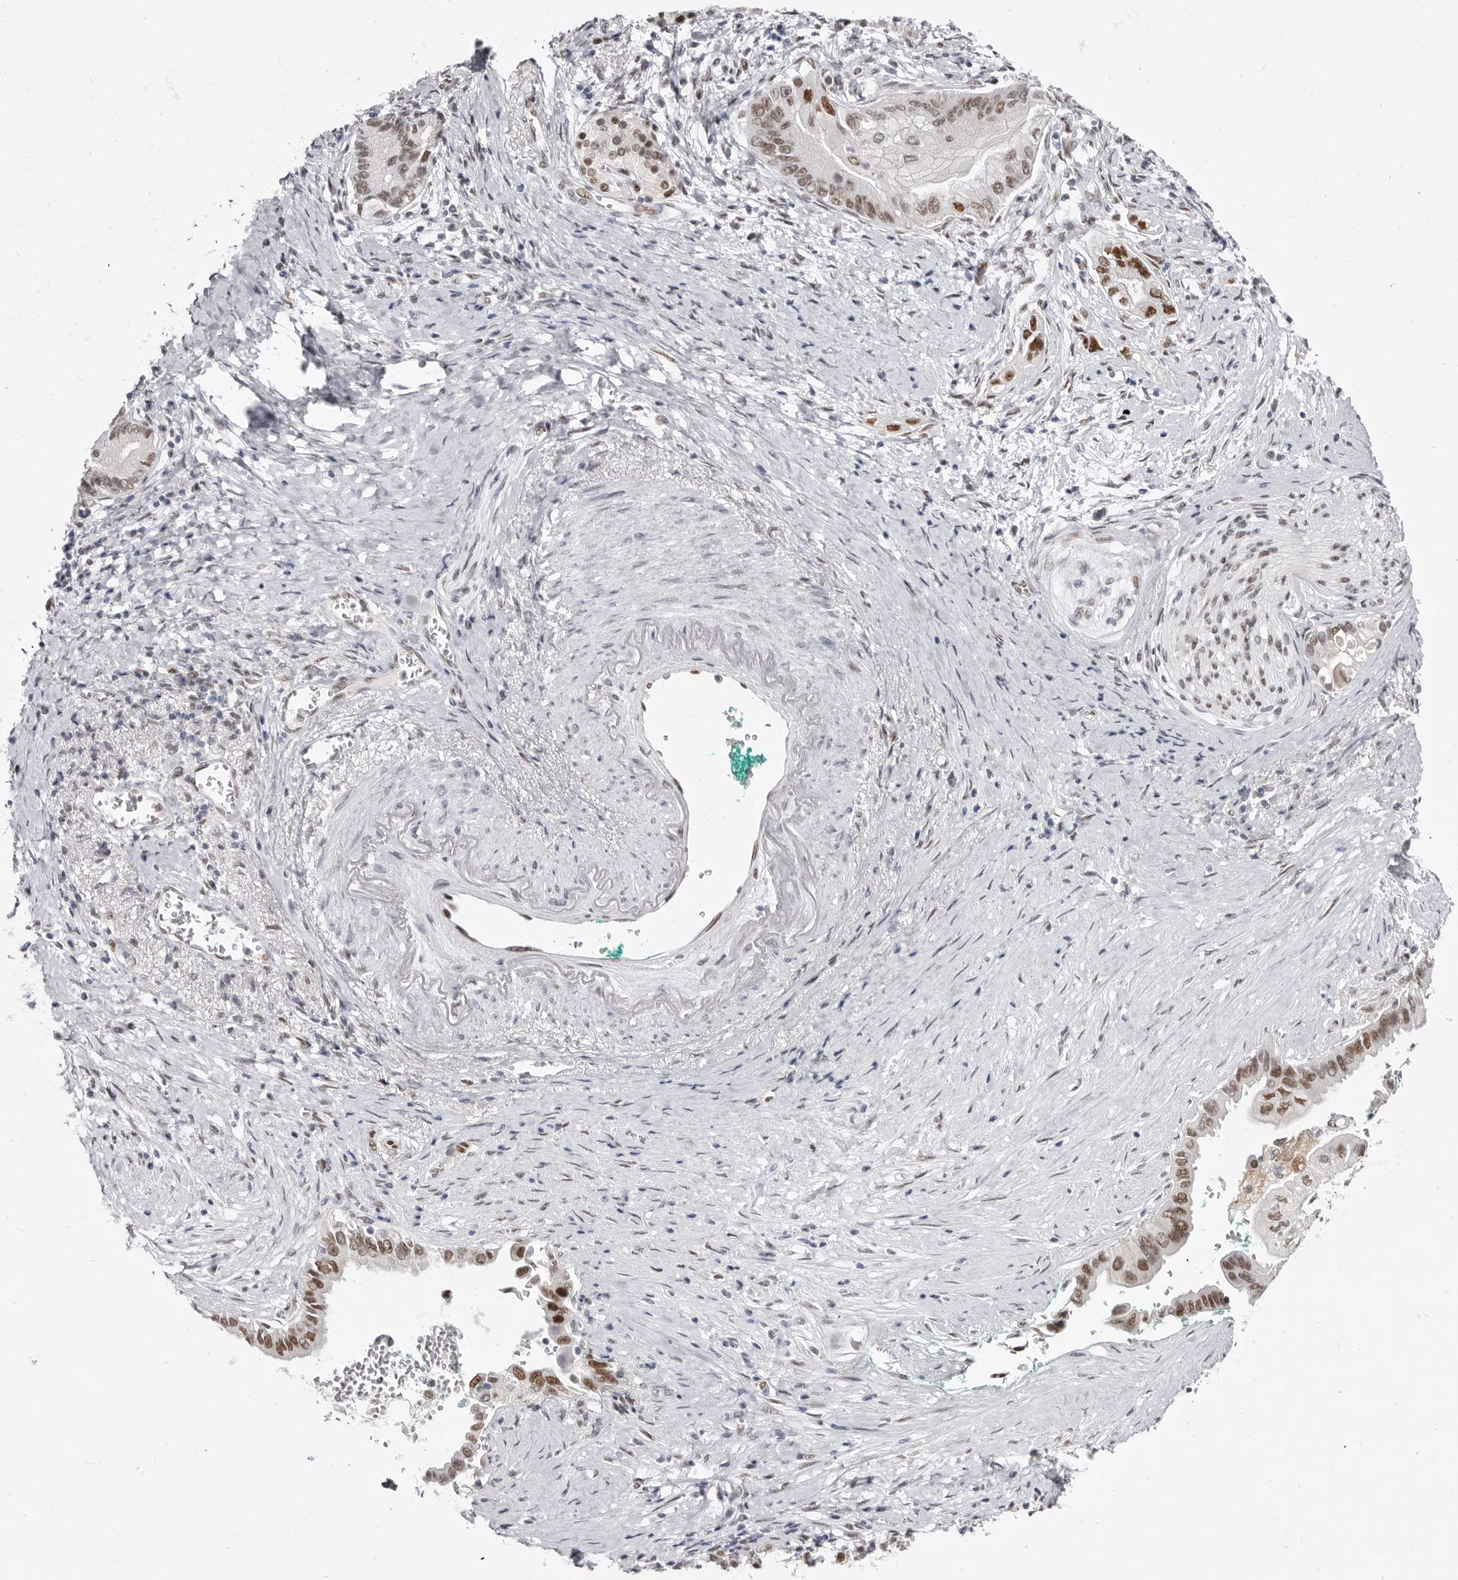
{"staining": {"intensity": "moderate", "quantity": ">75%", "location": "nuclear"}, "tissue": "pancreatic cancer", "cell_type": "Tumor cells", "image_type": "cancer", "snomed": [{"axis": "morphology", "description": "Adenocarcinoma, NOS"}, {"axis": "topography", "description": "Pancreas"}], "caption": "Immunohistochemistry (IHC) (DAB) staining of human adenocarcinoma (pancreatic) displays moderate nuclear protein staining in about >75% of tumor cells.", "gene": "ZNF326", "patient": {"sex": "male", "age": 78}}